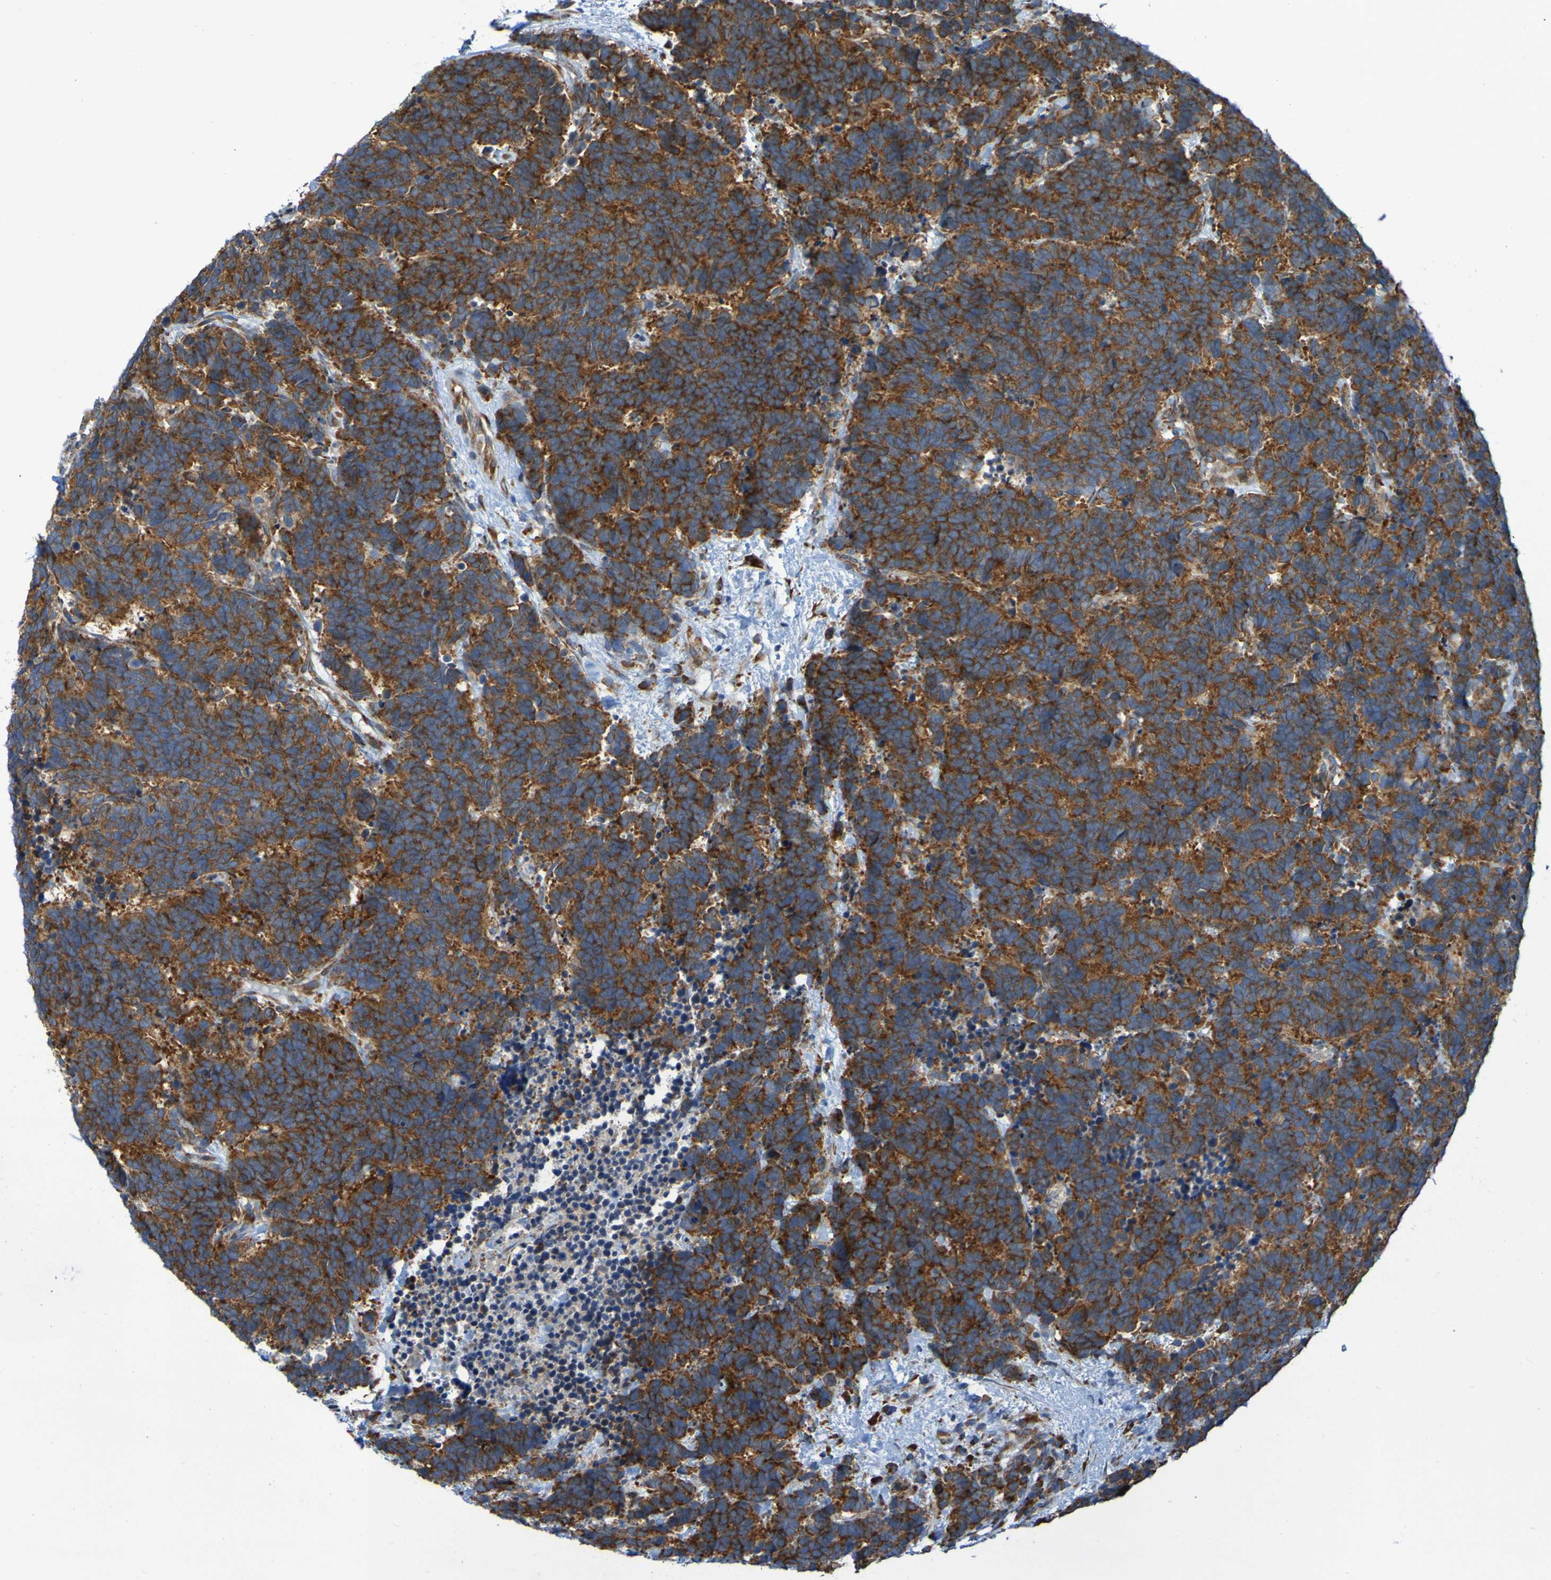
{"staining": {"intensity": "strong", "quantity": ">75%", "location": "cytoplasmic/membranous"}, "tissue": "carcinoid", "cell_type": "Tumor cells", "image_type": "cancer", "snomed": [{"axis": "morphology", "description": "Carcinoma, NOS"}, {"axis": "morphology", "description": "Carcinoid, malignant, NOS"}, {"axis": "topography", "description": "Urinary bladder"}], "caption": "Immunohistochemical staining of human carcinoid reveals high levels of strong cytoplasmic/membranous protein positivity in approximately >75% of tumor cells.", "gene": "FKBP3", "patient": {"sex": "male", "age": 57}}